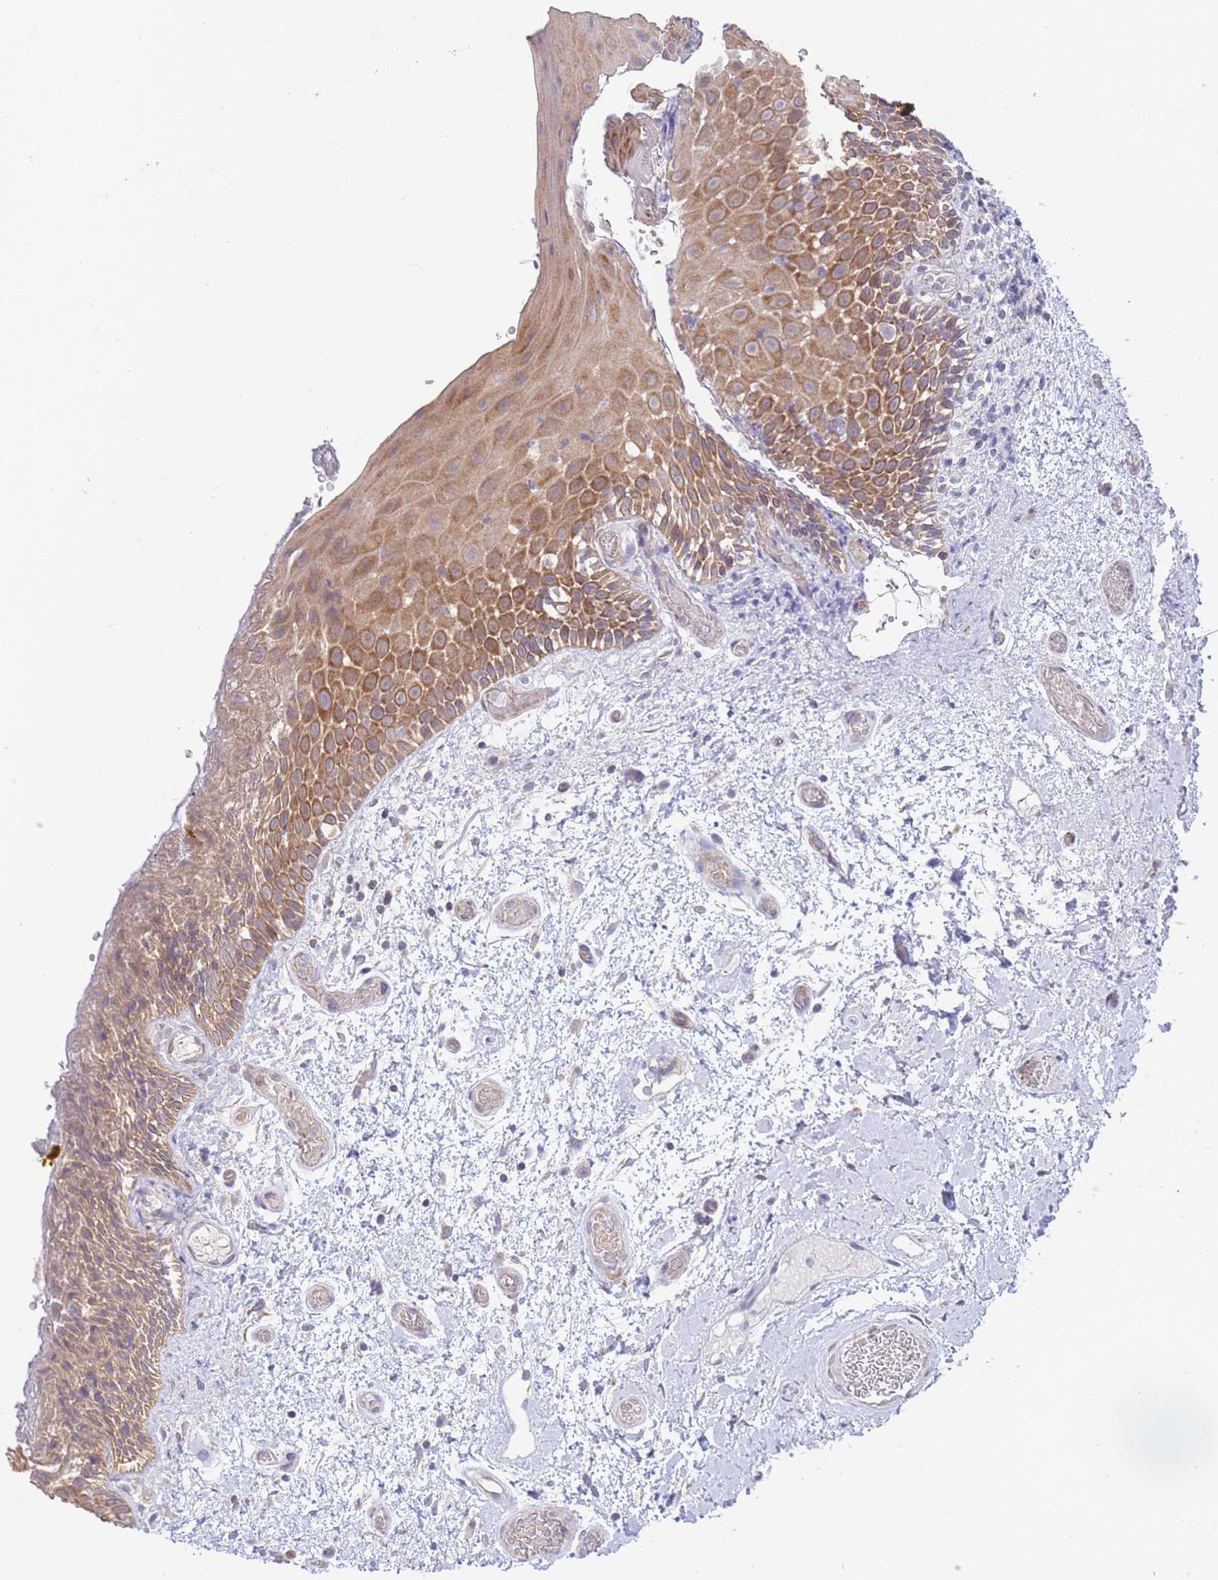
{"staining": {"intensity": "moderate", "quantity": ">75%", "location": "cytoplasmic/membranous"}, "tissue": "oral mucosa", "cell_type": "Squamous epithelial cells", "image_type": "normal", "snomed": [{"axis": "morphology", "description": "Normal tissue, NOS"}, {"axis": "morphology", "description": "Squamous cell carcinoma, NOS"}, {"axis": "topography", "description": "Oral tissue"}, {"axis": "topography", "description": "Tounge, NOS"}, {"axis": "topography", "description": "Head-Neck"}], "caption": "Oral mucosa stained with immunohistochemistry exhibits moderate cytoplasmic/membranous staining in approximately >75% of squamous epithelial cells. (Stains: DAB (3,3'-diaminobenzidine) in brown, nuclei in blue, Microscopy: brightfield microscopy at high magnification).", "gene": "BOLA2B", "patient": {"sex": "male", "age": 76}}